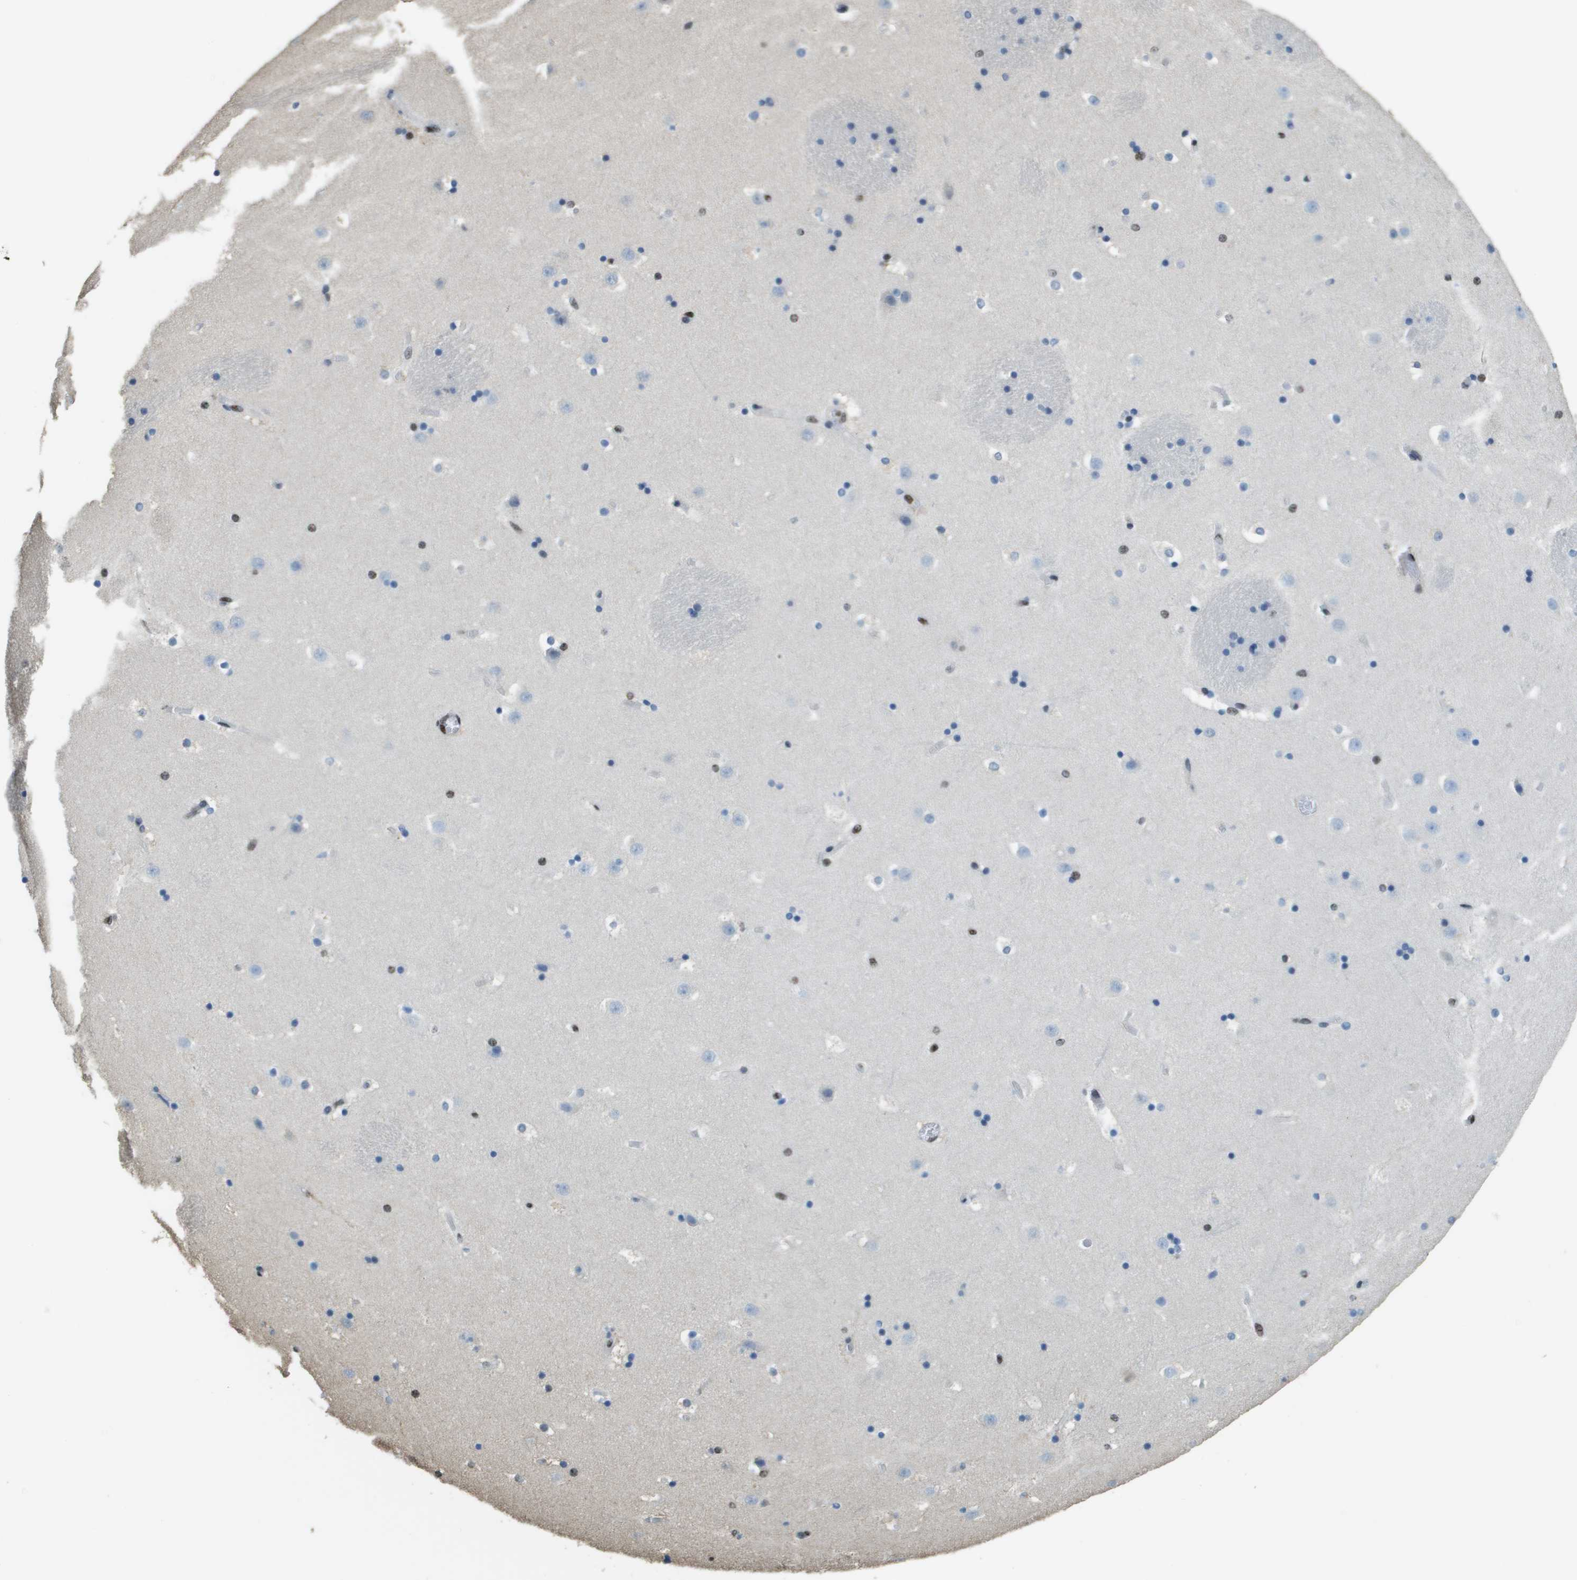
{"staining": {"intensity": "weak", "quantity": "<25%", "location": "nuclear"}, "tissue": "caudate", "cell_type": "Glial cells", "image_type": "normal", "snomed": [{"axis": "morphology", "description": "Normal tissue, NOS"}, {"axis": "topography", "description": "Lateral ventricle wall"}], "caption": "Immunohistochemical staining of normal human caudate reveals no significant expression in glial cells.", "gene": "SP100", "patient": {"sex": "male", "age": 45}}